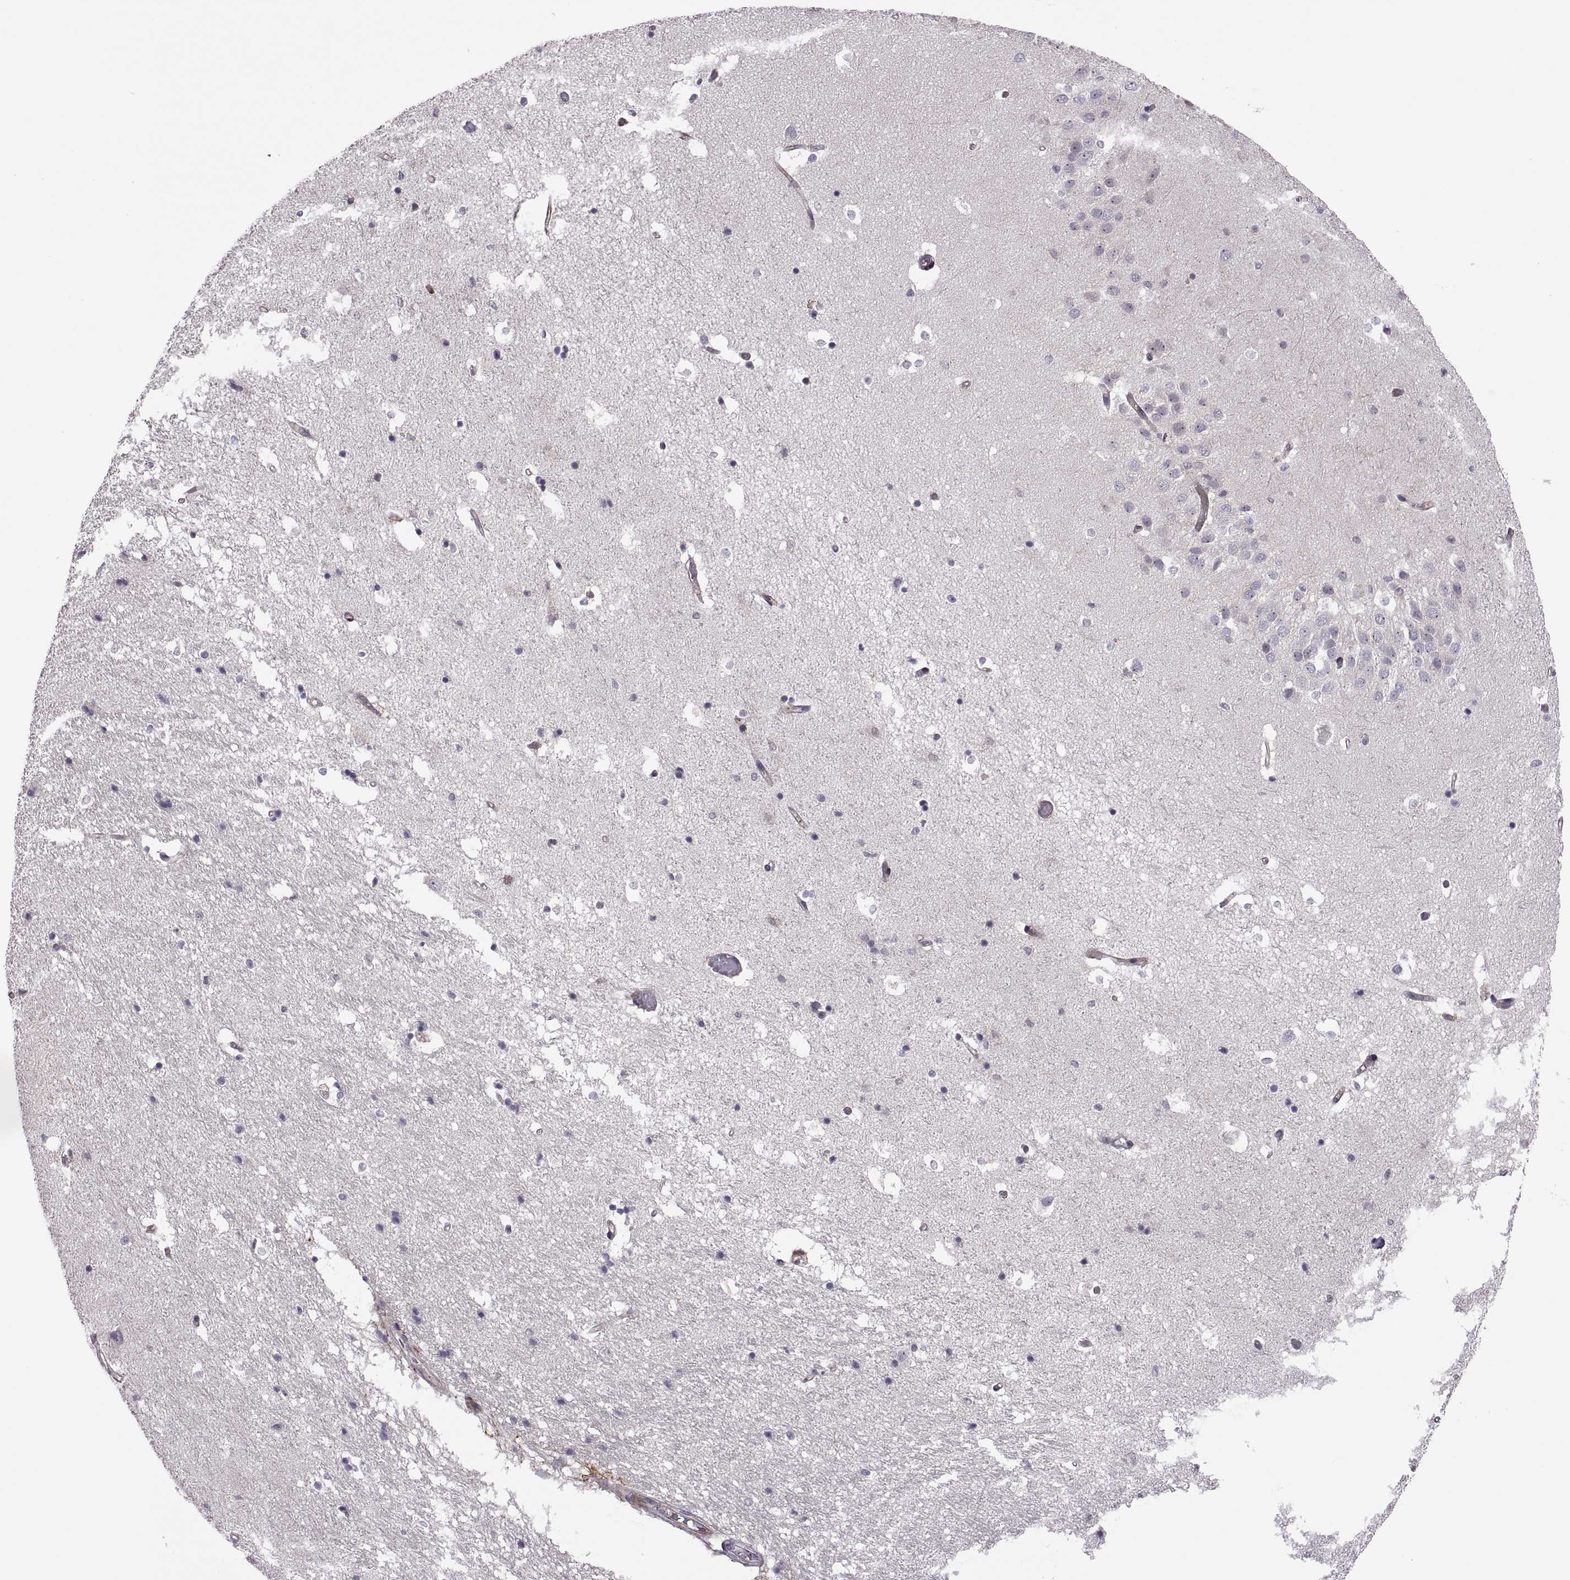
{"staining": {"intensity": "negative", "quantity": "none", "location": "none"}, "tissue": "hippocampus", "cell_type": "Glial cells", "image_type": "normal", "snomed": [{"axis": "morphology", "description": "Normal tissue, NOS"}, {"axis": "topography", "description": "Hippocampus"}], "caption": "Immunohistochemical staining of benign hippocampus displays no significant positivity in glial cells.", "gene": "SPATA32", "patient": {"sex": "male", "age": 44}}